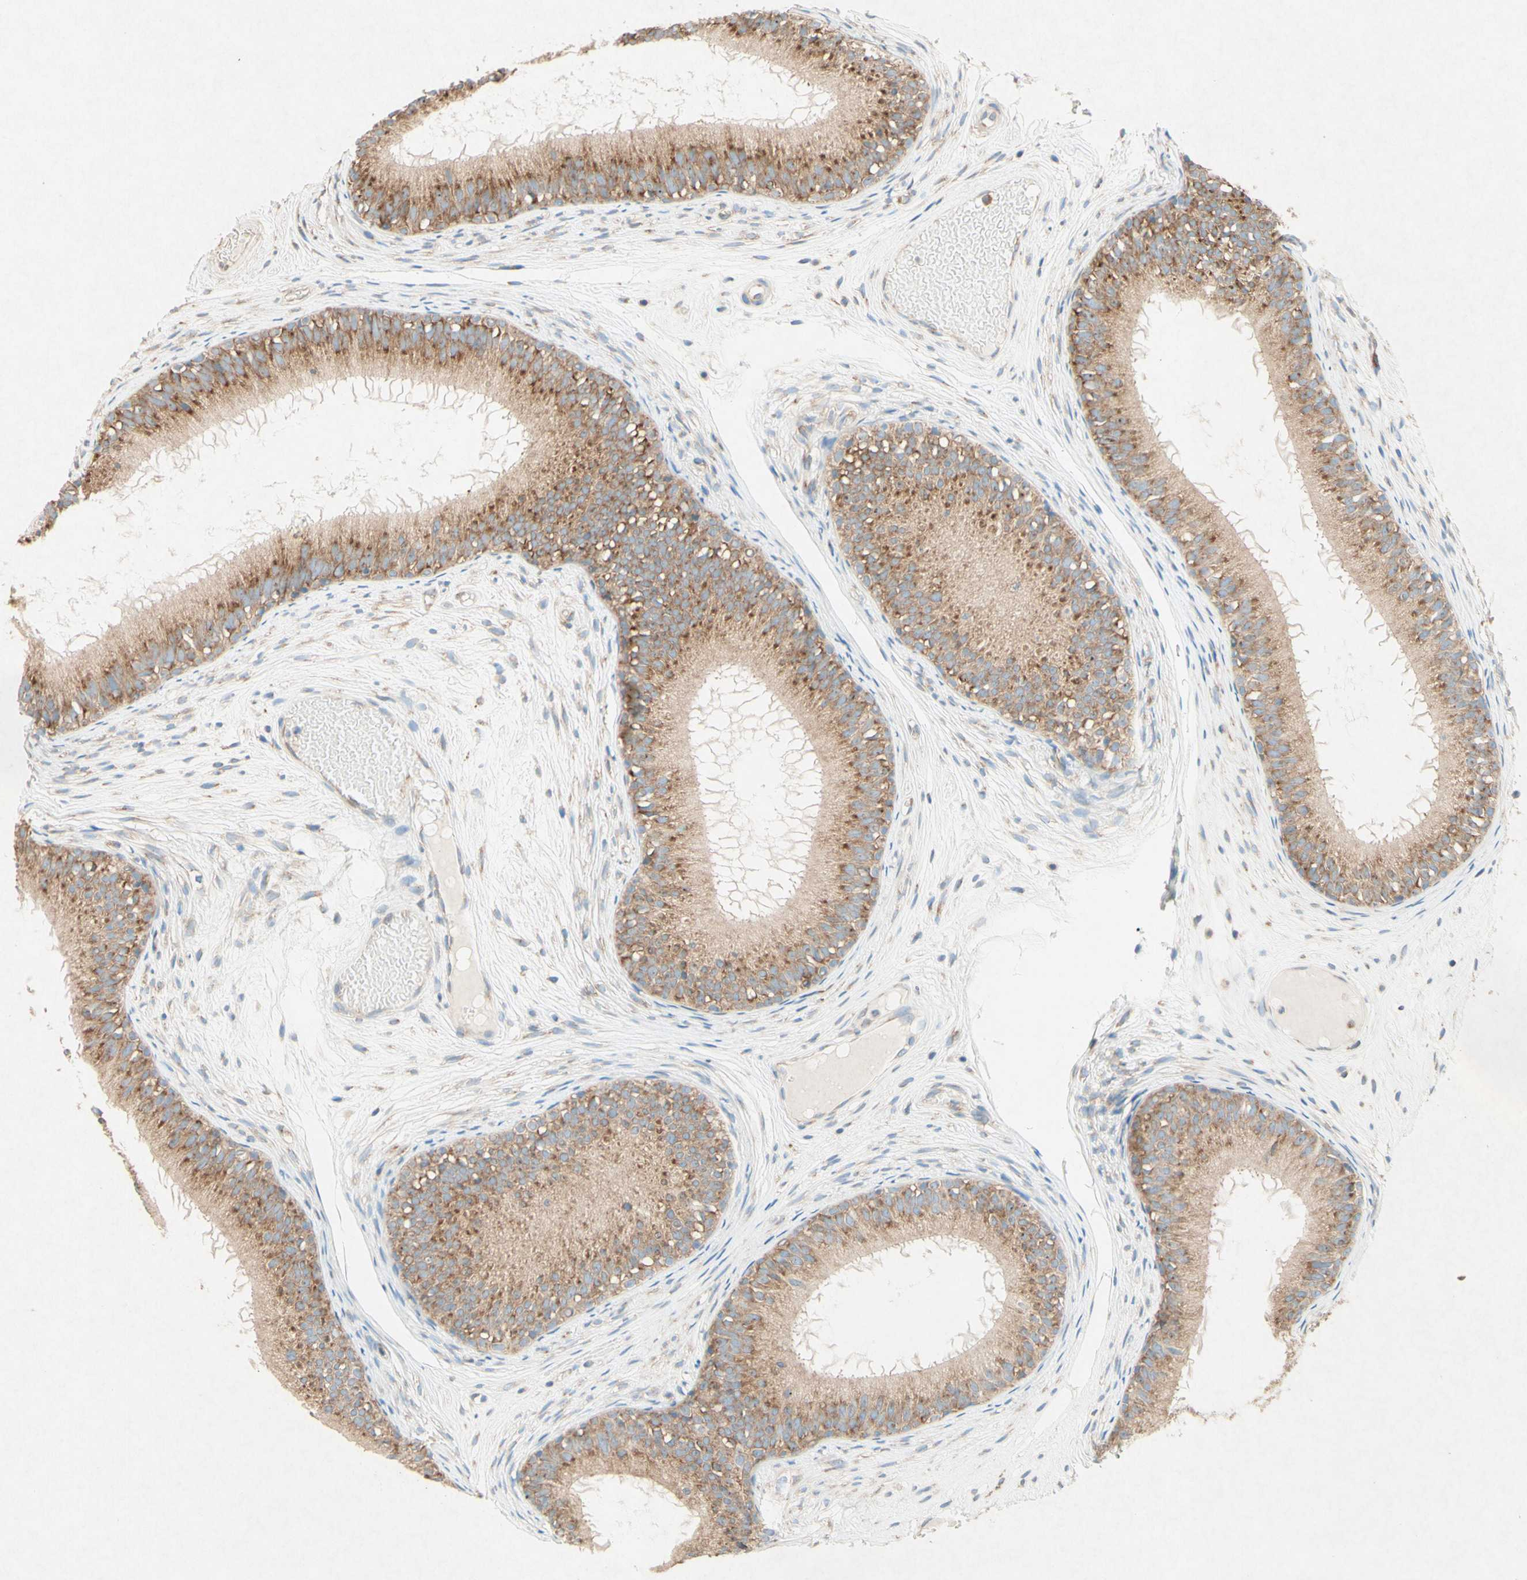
{"staining": {"intensity": "moderate", "quantity": ">75%", "location": "cytoplasmic/membranous"}, "tissue": "epididymis", "cell_type": "Glandular cells", "image_type": "normal", "snomed": [{"axis": "morphology", "description": "Normal tissue, NOS"}, {"axis": "morphology", "description": "Atrophy, NOS"}, {"axis": "topography", "description": "Testis"}, {"axis": "topography", "description": "Epididymis"}], "caption": "The photomicrograph demonstrates a brown stain indicating the presence of a protein in the cytoplasmic/membranous of glandular cells in epididymis. The staining is performed using DAB brown chromogen to label protein expression. The nuclei are counter-stained blue using hematoxylin.", "gene": "PABPC1", "patient": {"sex": "male", "age": 18}}